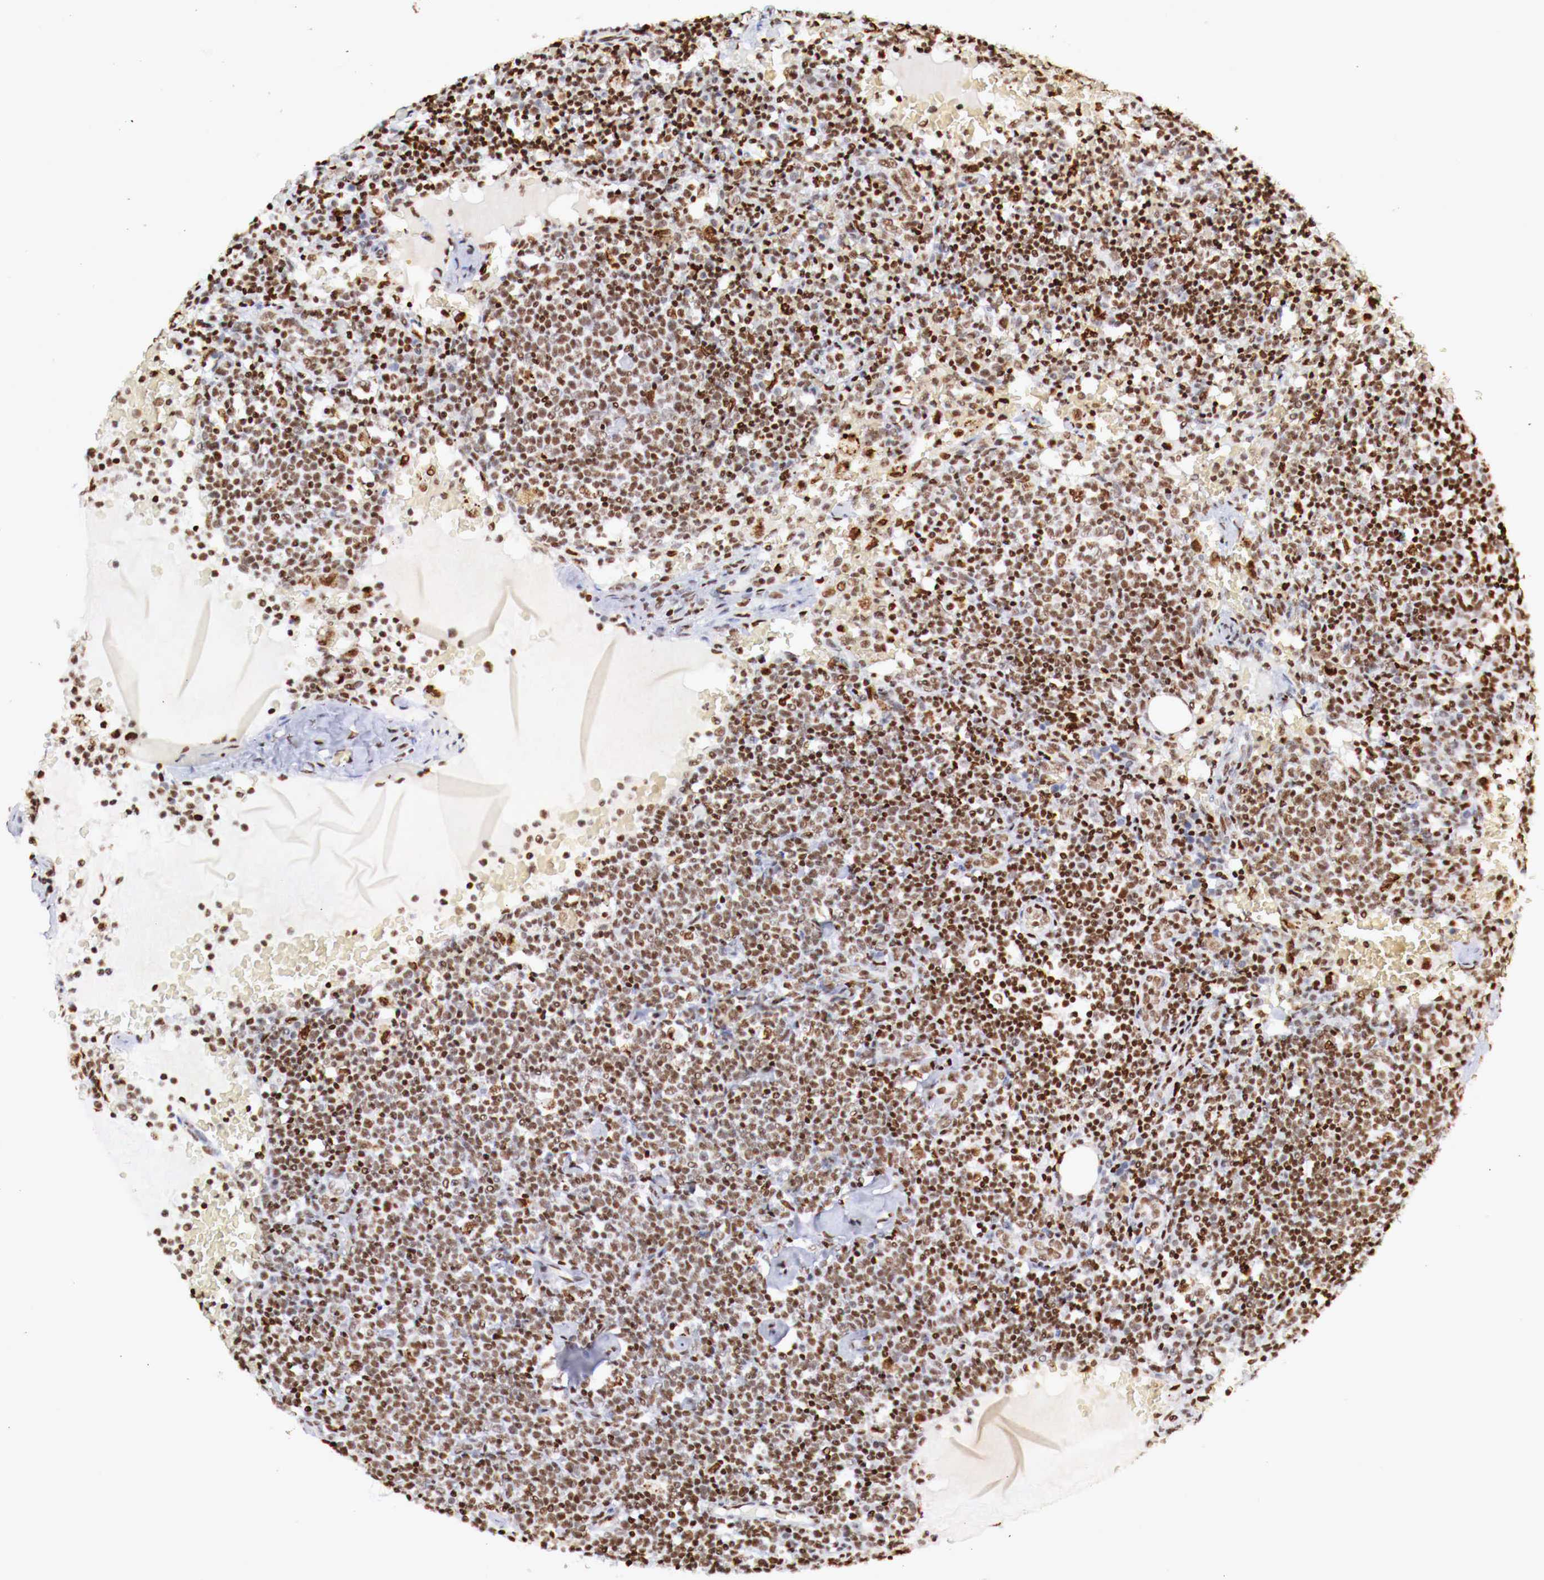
{"staining": {"intensity": "moderate", "quantity": ">75%", "location": "nuclear"}, "tissue": "lymphoma", "cell_type": "Tumor cells", "image_type": "cancer", "snomed": [{"axis": "morphology", "description": "Malignant lymphoma, non-Hodgkin's type, High grade"}, {"axis": "topography", "description": "Lymph node"}], "caption": "This micrograph exhibits IHC staining of human malignant lymphoma, non-Hodgkin's type (high-grade), with medium moderate nuclear expression in about >75% of tumor cells.", "gene": "MAX", "patient": {"sex": "female", "age": 76}}